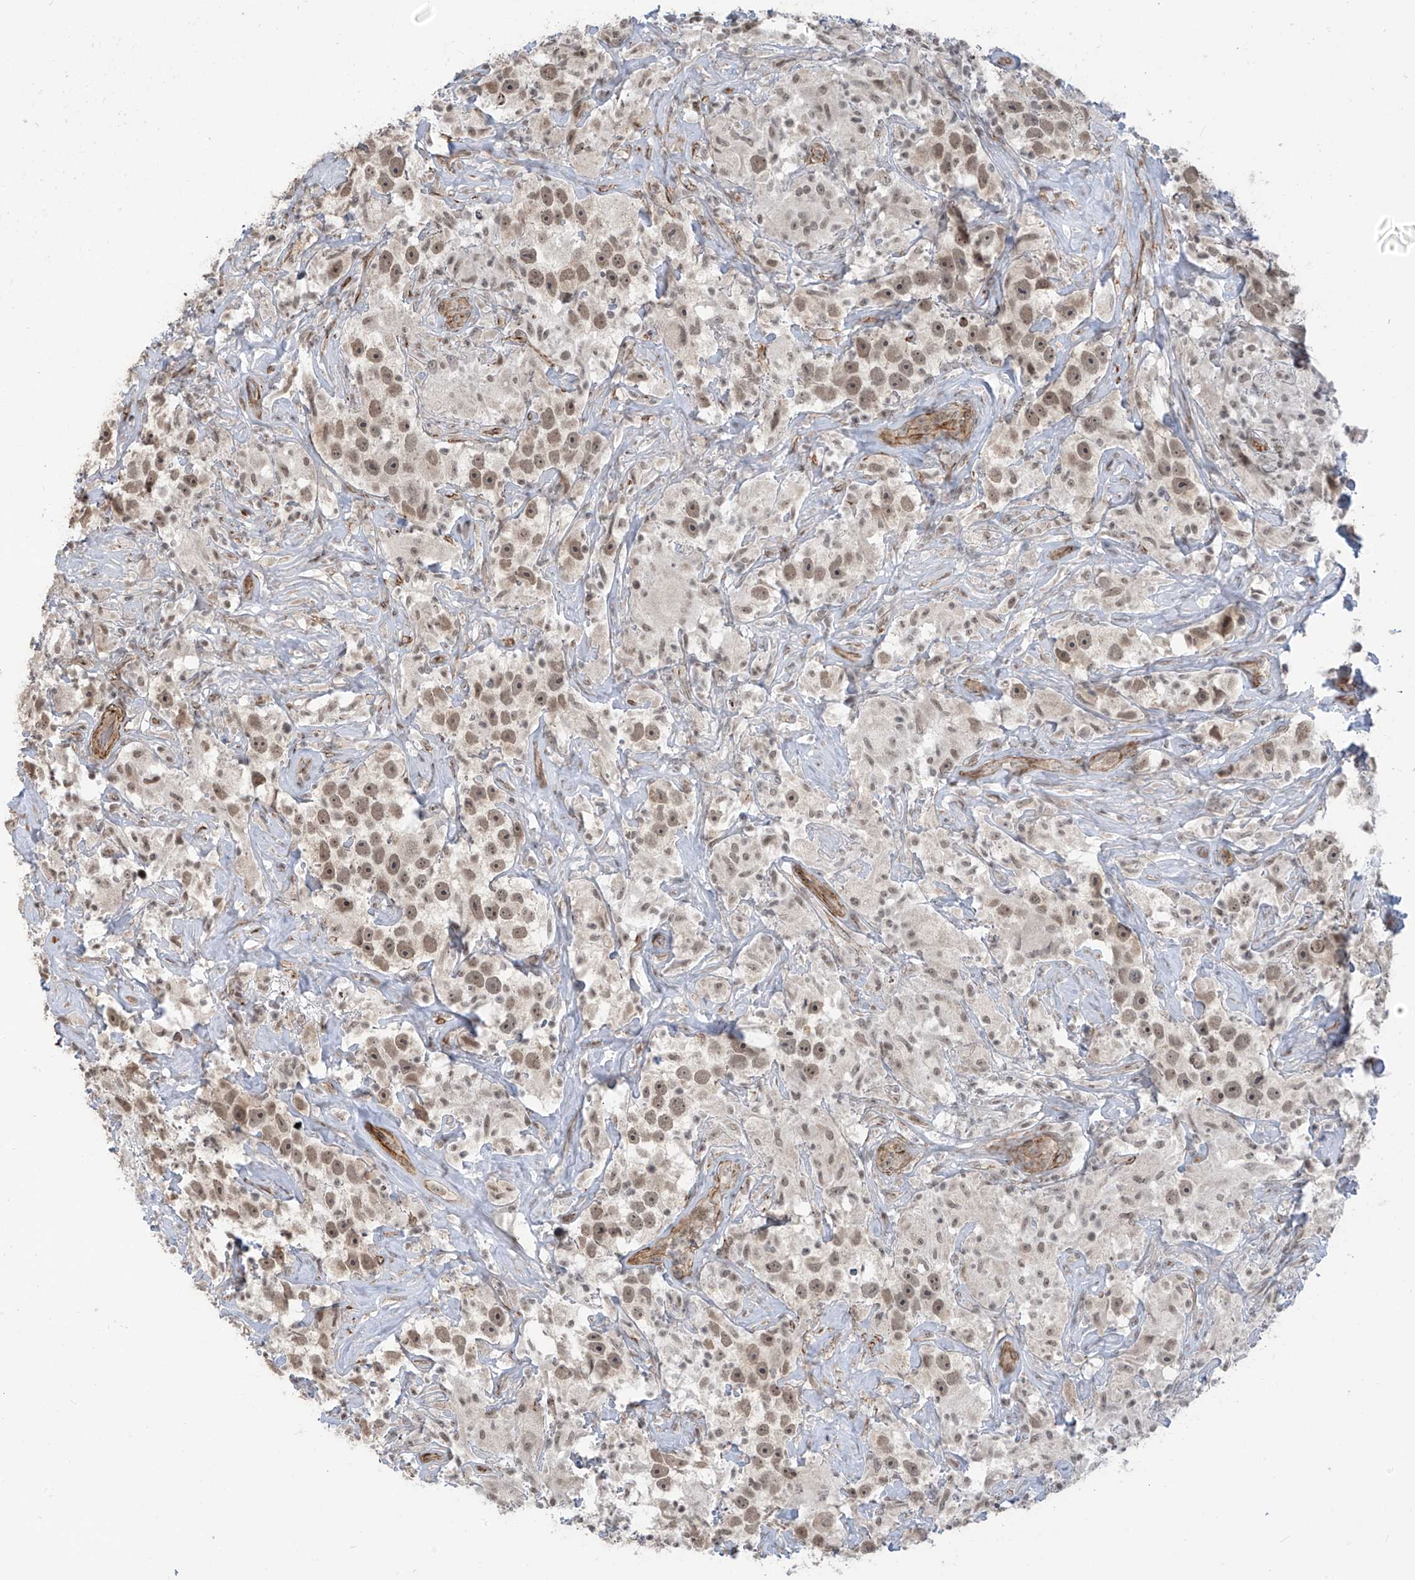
{"staining": {"intensity": "moderate", "quantity": ">75%", "location": "nuclear"}, "tissue": "testis cancer", "cell_type": "Tumor cells", "image_type": "cancer", "snomed": [{"axis": "morphology", "description": "Seminoma, NOS"}, {"axis": "topography", "description": "Testis"}], "caption": "Immunohistochemistry staining of testis cancer (seminoma), which displays medium levels of moderate nuclear expression in about >75% of tumor cells indicating moderate nuclear protein expression. The staining was performed using DAB (3,3'-diaminobenzidine) (brown) for protein detection and nuclei were counterstained in hematoxylin (blue).", "gene": "METAP1D", "patient": {"sex": "male", "age": 49}}